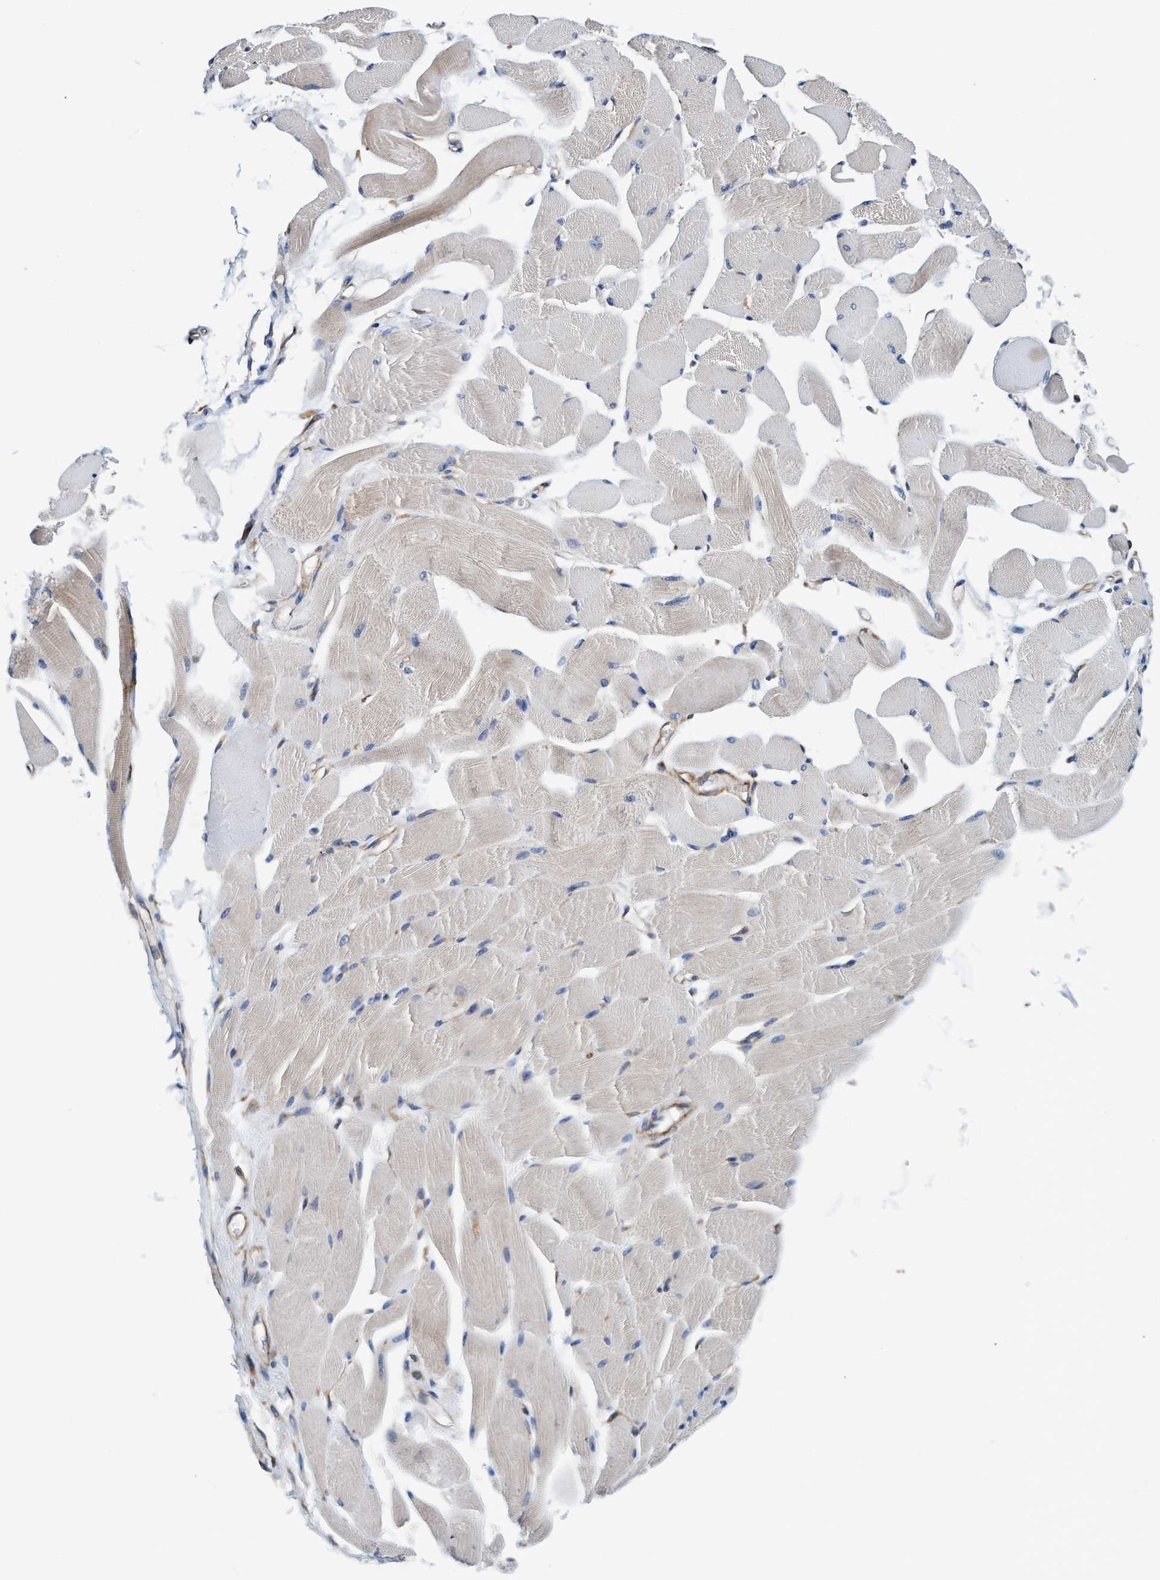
{"staining": {"intensity": "weak", "quantity": "<25%", "location": "cytoplasmic/membranous"}, "tissue": "skeletal muscle", "cell_type": "Myocytes", "image_type": "normal", "snomed": [{"axis": "morphology", "description": "Normal tissue, NOS"}, {"axis": "topography", "description": "Skeletal muscle"}, {"axis": "topography", "description": "Peripheral nerve tissue"}], "caption": "Micrograph shows no protein expression in myocytes of unremarkable skeletal muscle.", "gene": "ENDOG", "patient": {"sex": "female", "age": 84}}